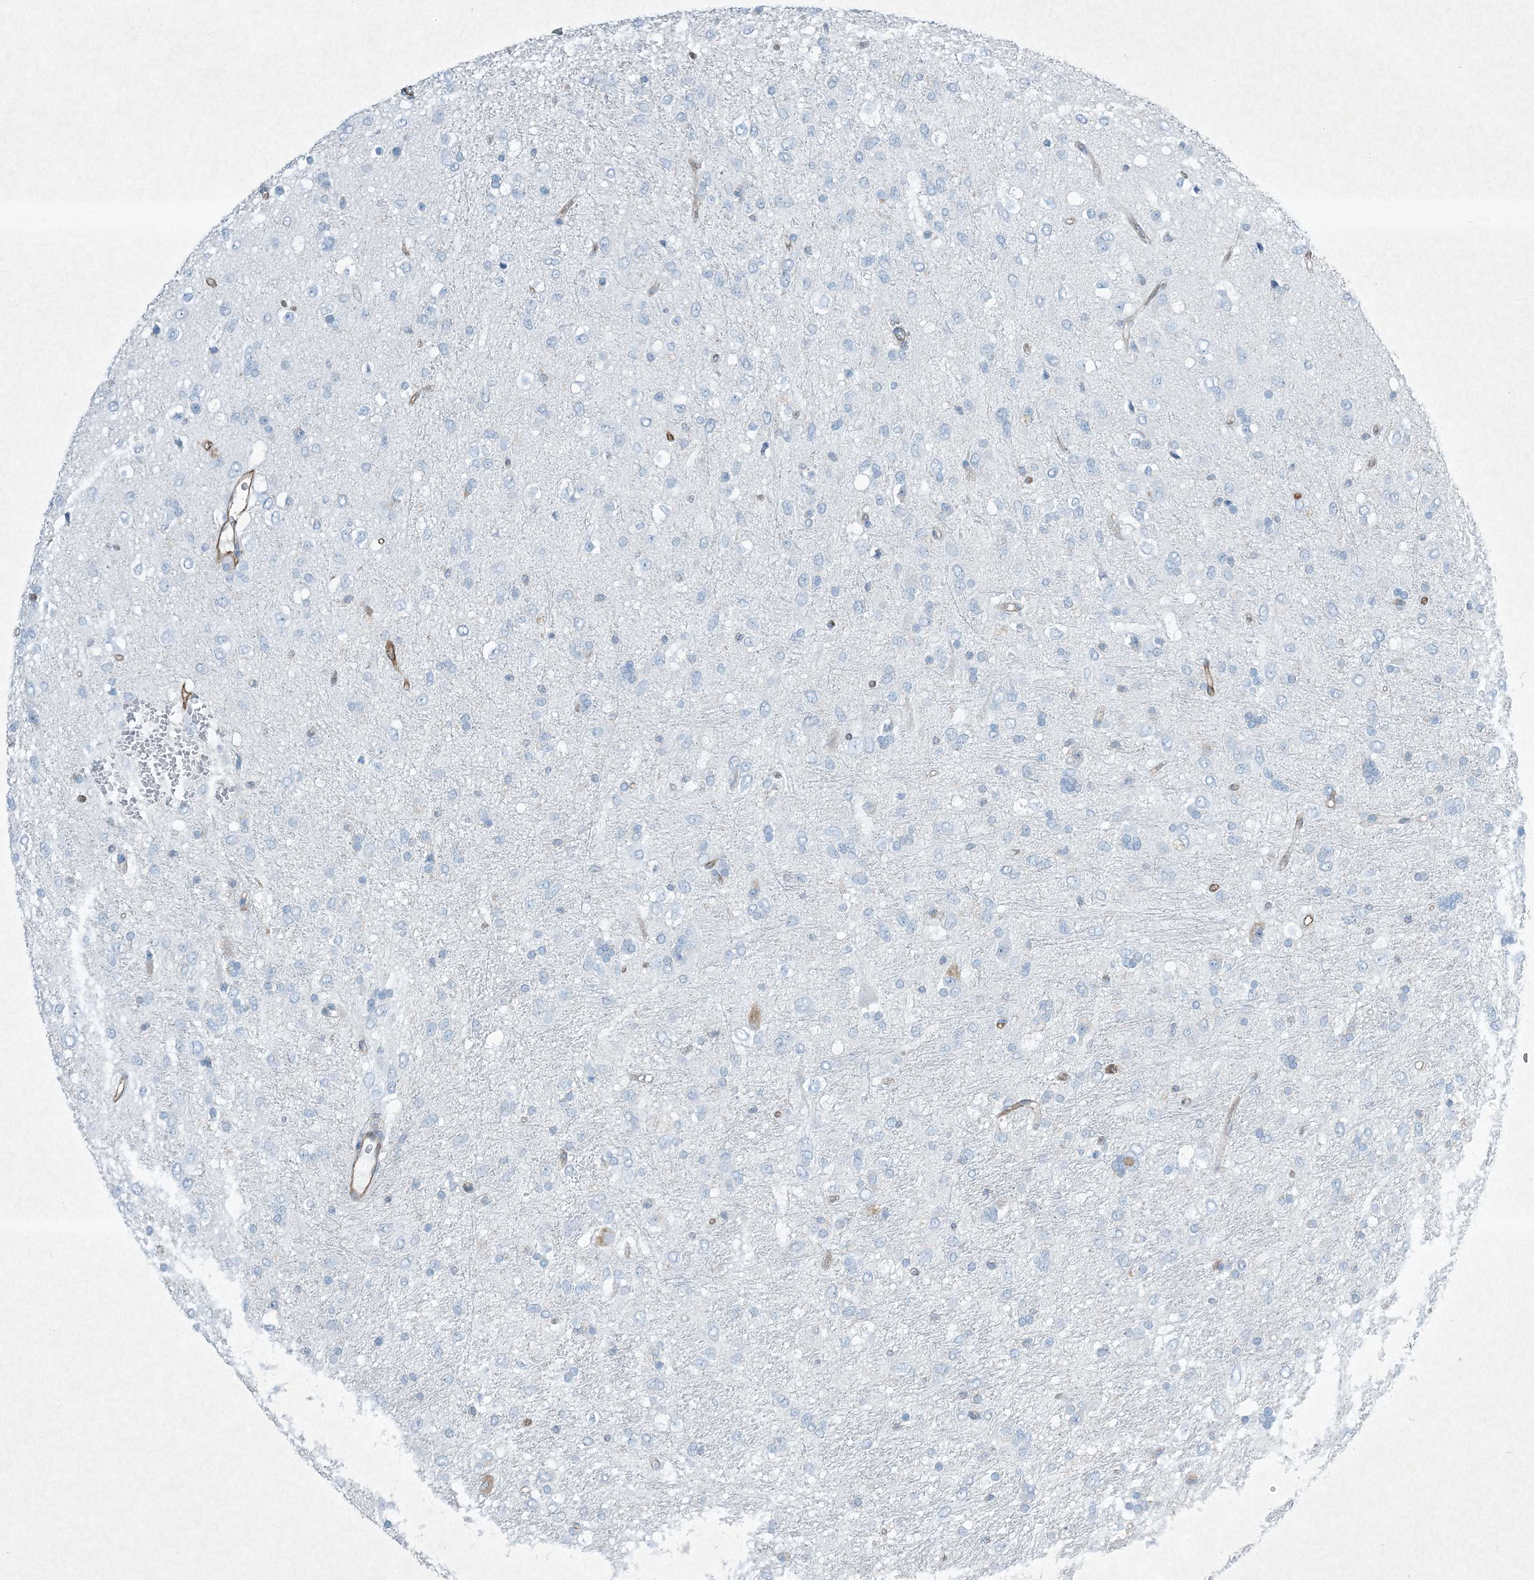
{"staining": {"intensity": "negative", "quantity": "none", "location": "none"}, "tissue": "glioma", "cell_type": "Tumor cells", "image_type": "cancer", "snomed": [{"axis": "morphology", "description": "Glioma, malignant, Low grade"}, {"axis": "topography", "description": "Brain"}], "caption": "The image shows no staining of tumor cells in glioma.", "gene": "PGM5", "patient": {"sex": "male", "age": 77}}